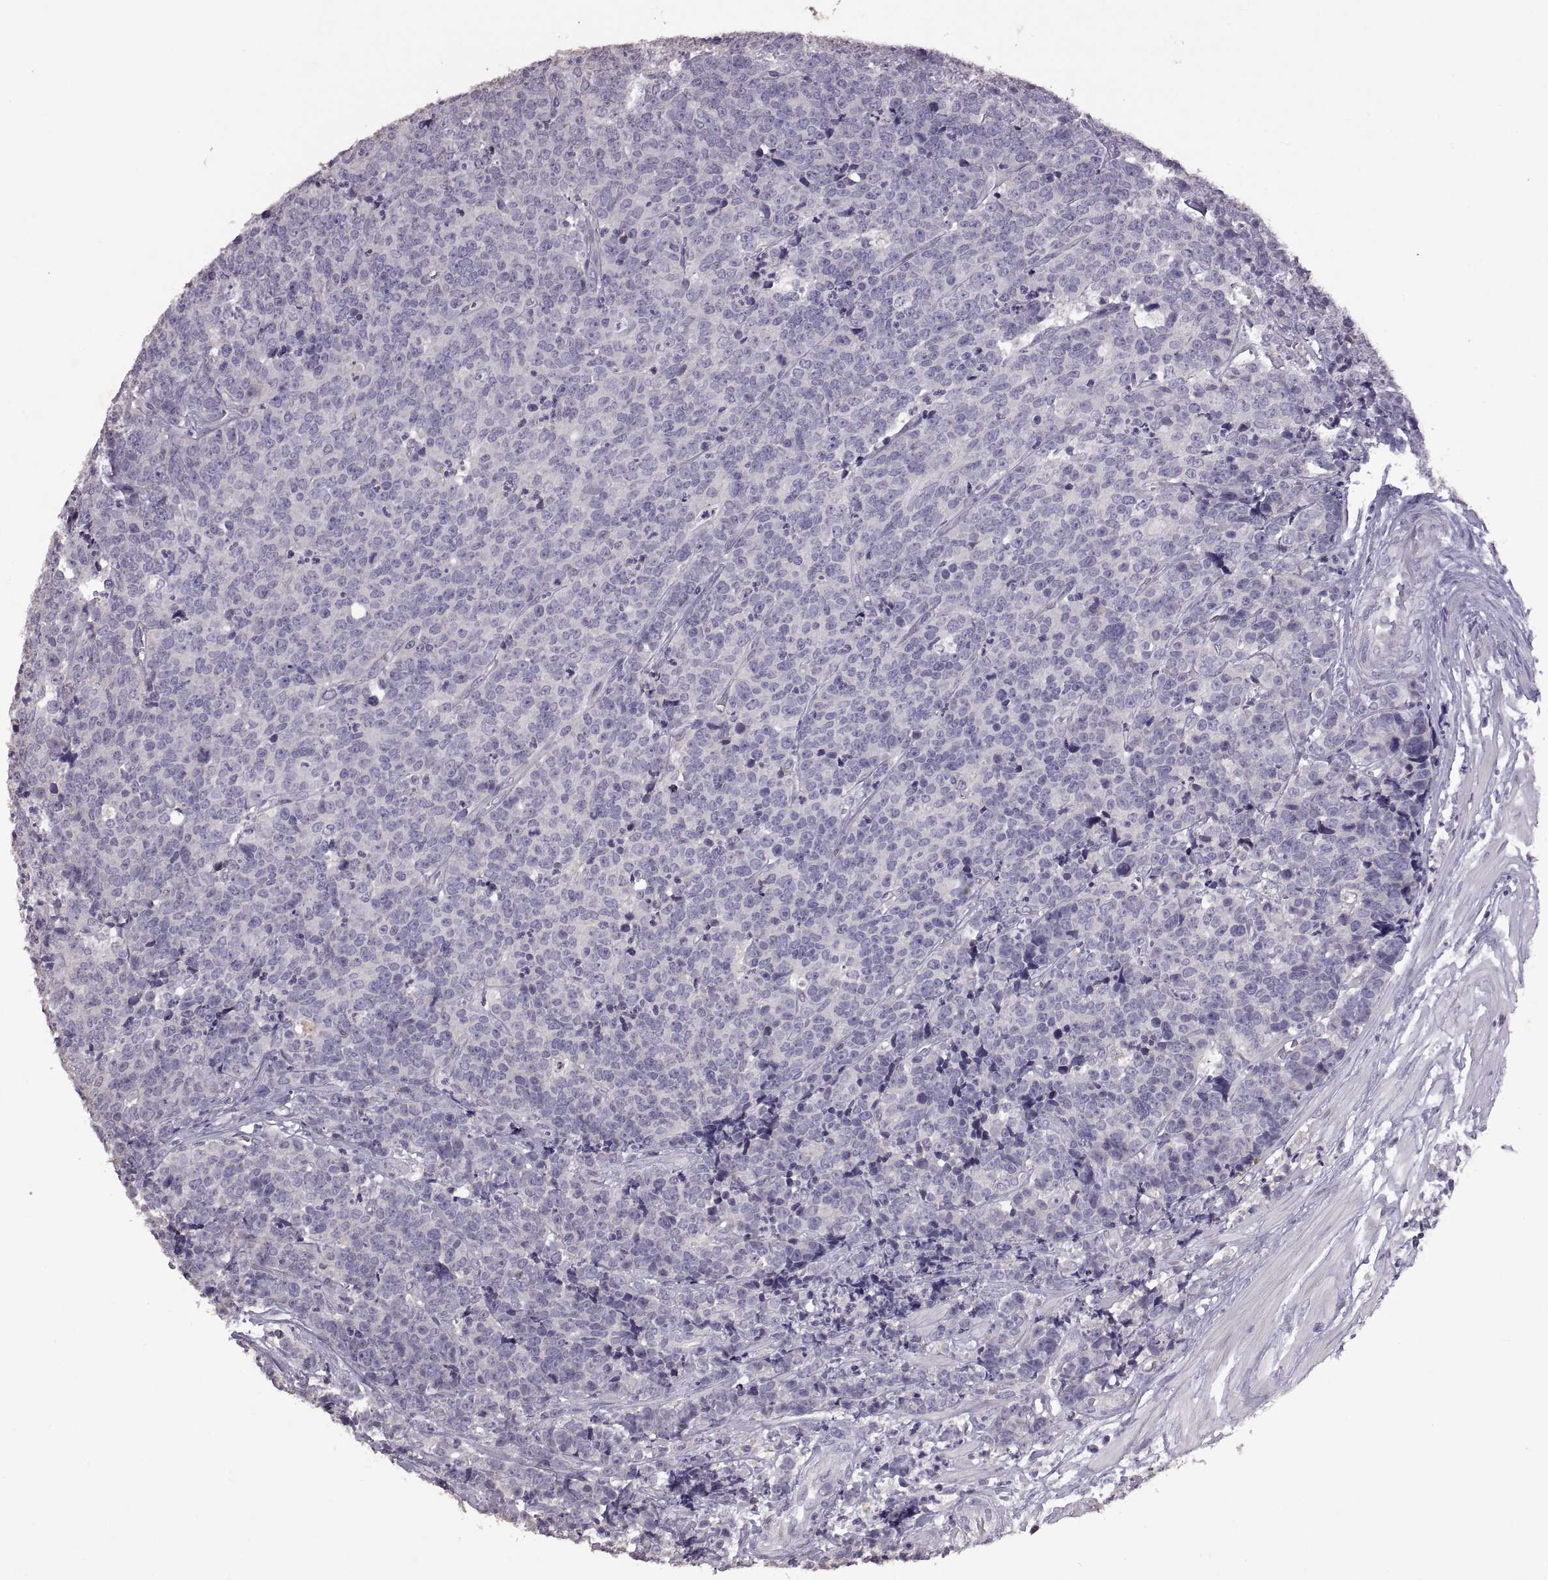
{"staining": {"intensity": "negative", "quantity": "none", "location": "none"}, "tissue": "prostate cancer", "cell_type": "Tumor cells", "image_type": "cancer", "snomed": [{"axis": "morphology", "description": "Adenocarcinoma, NOS"}, {"axis": "topography", "description": "Prostate"}], "caption": "Protein analysis of prostate cancer (adenocarcinoma) shows no significant staining in tumor cells.", "gene": "DEFB136", "patient": {"sex": "male", "age": 67}}